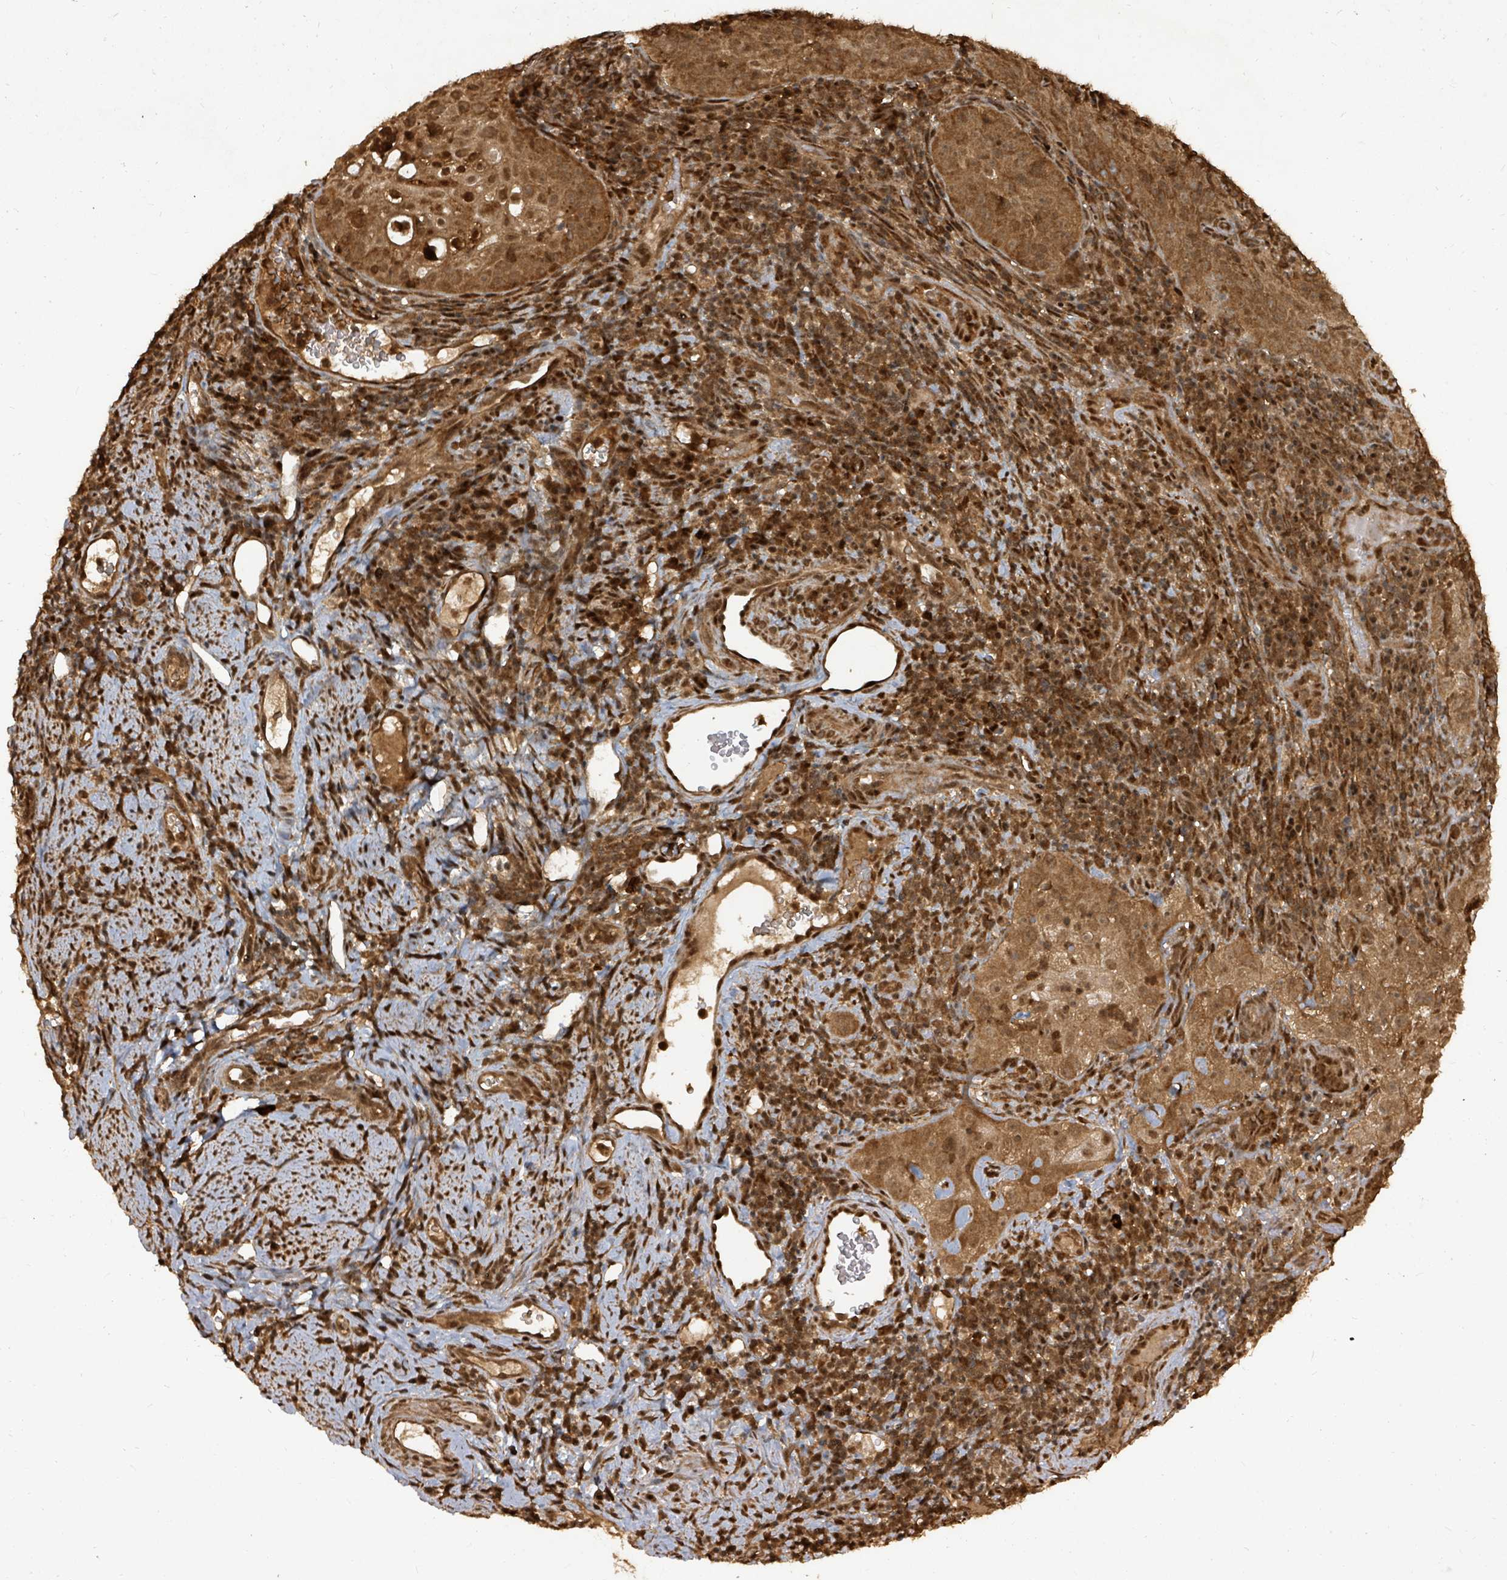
{"staining": {"intensity": "strong", "quantity": ">75%", "location": "cytoplasmic/membranous,nuclear"}, "tissue": "cervical cancer", "cell_type": "Tumor cells", "image_type": "cancer", "snomed": [{"axis": "morphology", "description": "Squamous cell carcinoma, NOS"}, {"axis": "topography", "description": "Cervix"}], "caption": "Brown immunohistochemical staining in cervical squamous cell carcinoma displays strong cytoplasmic/membranous and nuclear expression in approximately >75% of tumor cells.", "gene": "KDM4E", "patient": {"sex": "female", "age": 52}}